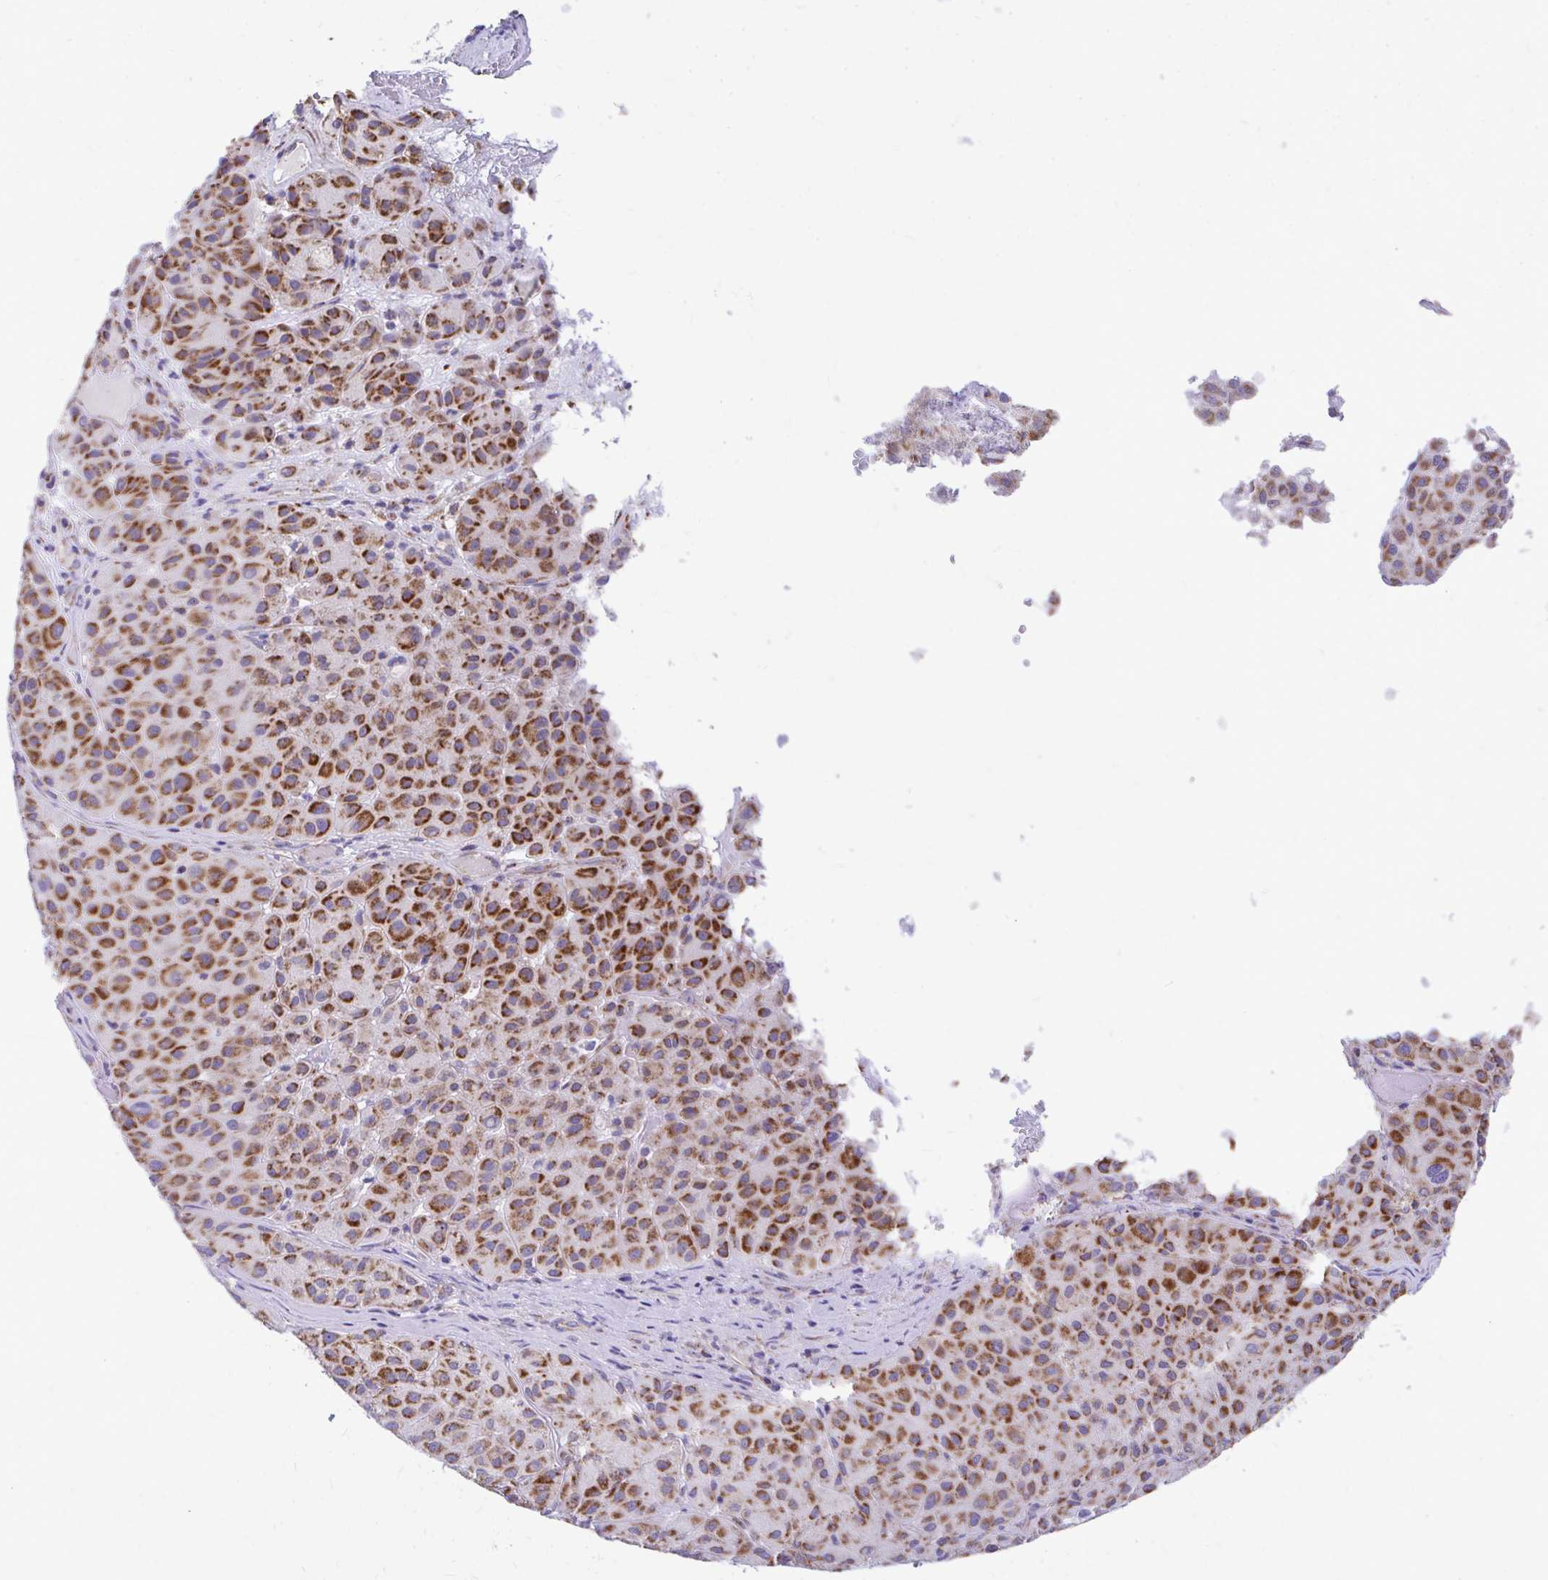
{"staining": {"intensity": "strong", "quantity": ">75%", "location": "cytoplasmic/membranous"}, "tissue": "melanoma", "cell_type": "Tumor cells", "image_type": "cancer", "snomed": [{"axis": "morphology", "description": "Malignant melanoma, Metastatic site"}, {"axis": "topography", "description": "Smooth muscle"}], "caption": "This photomicrograph displays immunohistochemistry staining of melanoma, with high strong cytoplasmic/membranous expression in approximately >75% of tumor cells.", "gene": "MRPL19", "patient": {"sex": "male", "age": 41}}